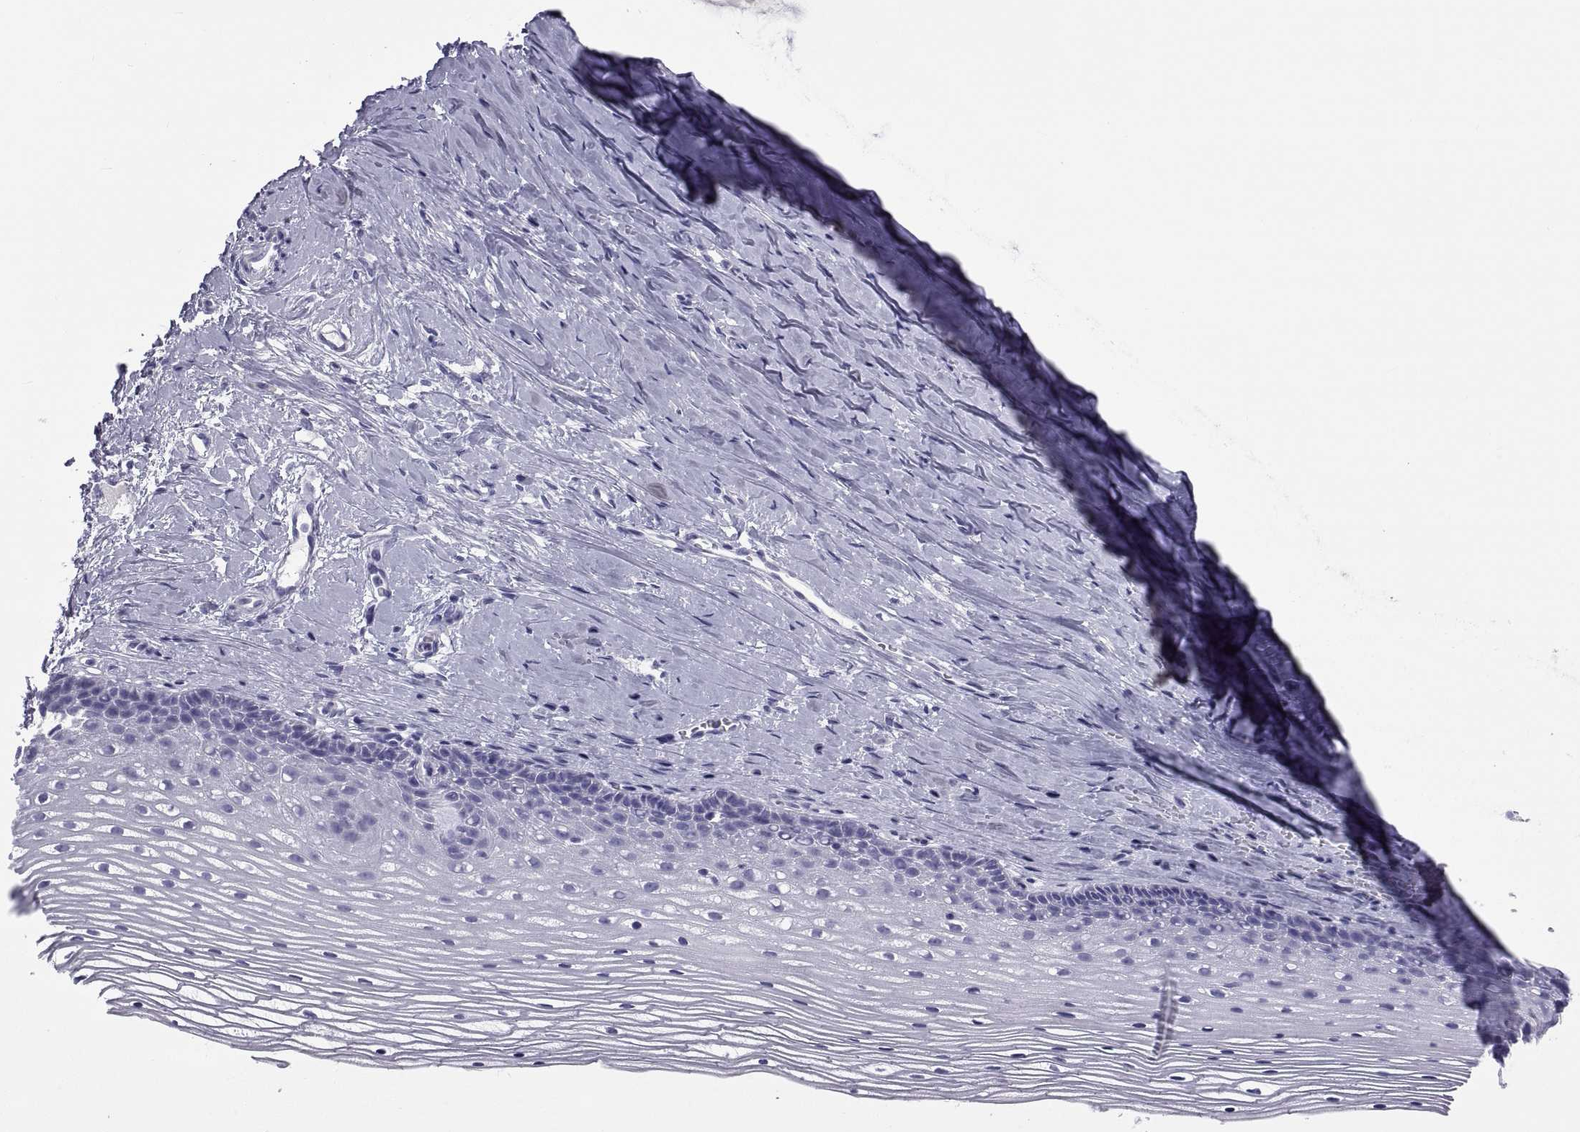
{"staining": {"intensity": "negative", "quantity": "none", "location": "none"}, "tissue": "cervix", "cell_type": "Squamous epithelial cells", "image_type": "normal", "snomed": [{"axis": "morphology", "description": "Normal tissue, NOS"}, {"axis": "topography", "description": "Cervix"}], "caption": "High magnification brightfield microscopy of unremarkable cervix stained with DAB (3,3'-diaminobenzidine) (brown) and counterstained with hematoxylin (blue): squamous epithelial cells show no significant positivity.", "gene": "NPTX2", "patient": {"sex": "female", "age": 40}}